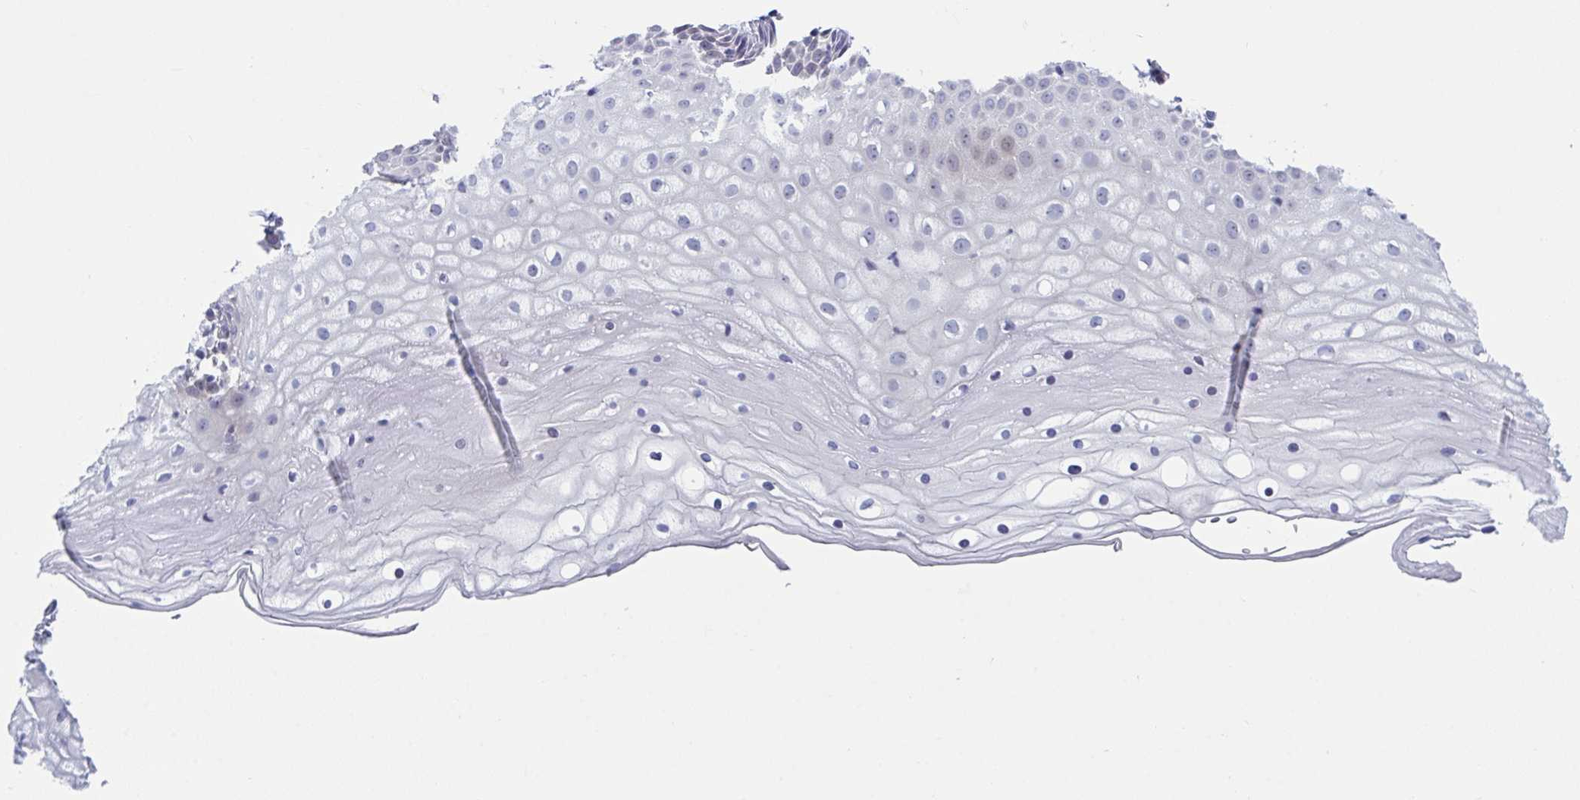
{"staining": {"intensity": "negative", "quantity": "none", "location": "none"}, "tissue": "cervix", "cell_type": "Glandular cells", "image_type": "normal", "snomed": [{"axis": "morphology", "description": "Normal tissue, NOS"}, {"axis": "topography", "description": "Cervix"}], "caption": "Human cervix stained for a protein using immunohistochemistry (IHC) displays no staining in glandular cells.", "gene": "CENPQ", "patient": {"sex": "female", "age": 36}}